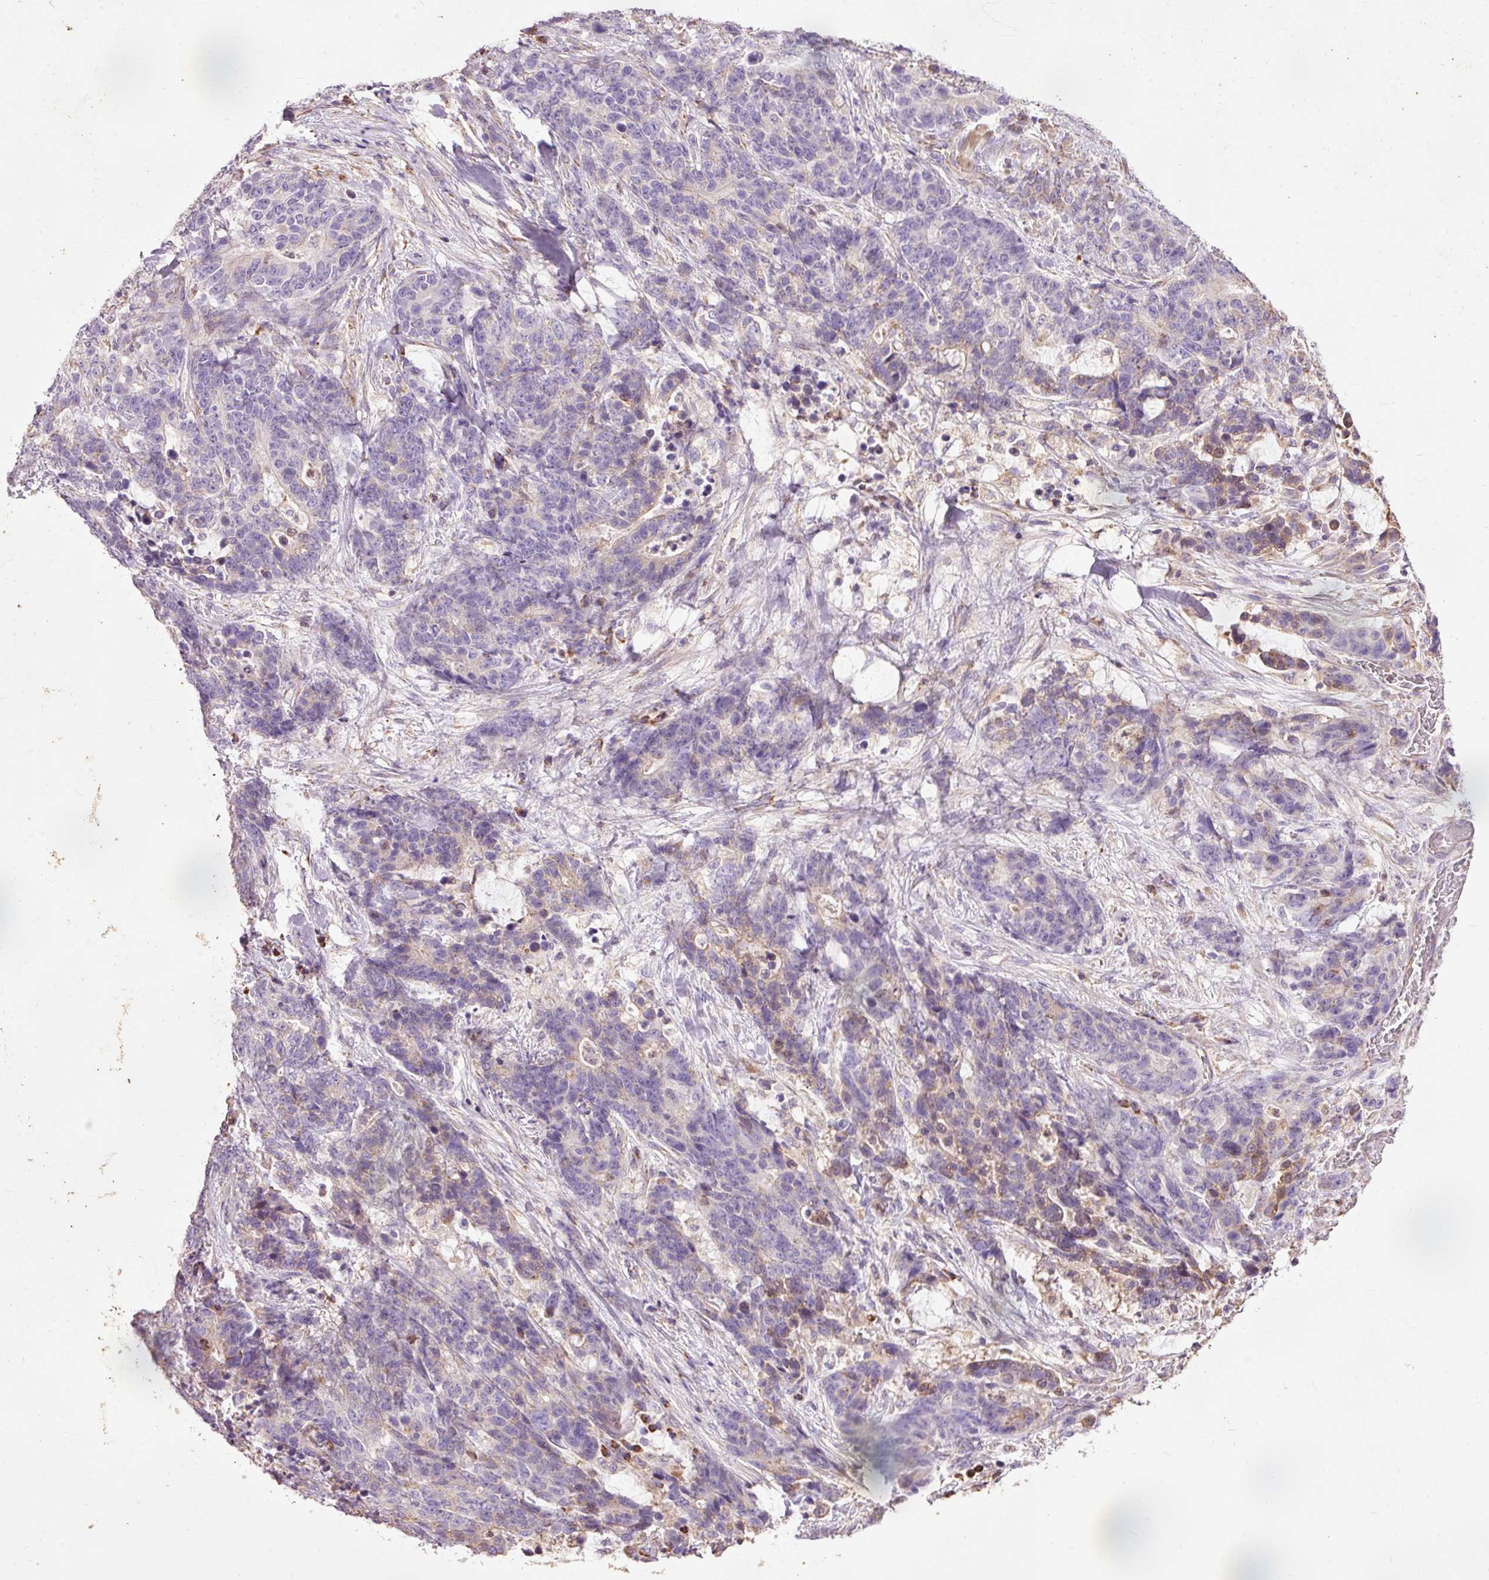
{"staining": {"intensity": "weak", "quantity": "<25%", "location": "cytoplasmic/membranous"}, "tissue": "stomach cancer", "cell_type": "Tumor cells", "image_type": "cancer", "snomed": [{"axis": "morphology", "description": "Normal tissue, NOS"}, {"axis": "morphology", "description": "Adenocarcinoma, NOS"}, {"axis": "topography", "description": "Stomach"}], "caption": "An IHC micrograph of stomach cancer is shown. There is no staining in tumor cells of stomach cancer. Nuclei are stained in blue.", "gene": "PRDX5", "patient": {"sex": "female", "age": 64}}